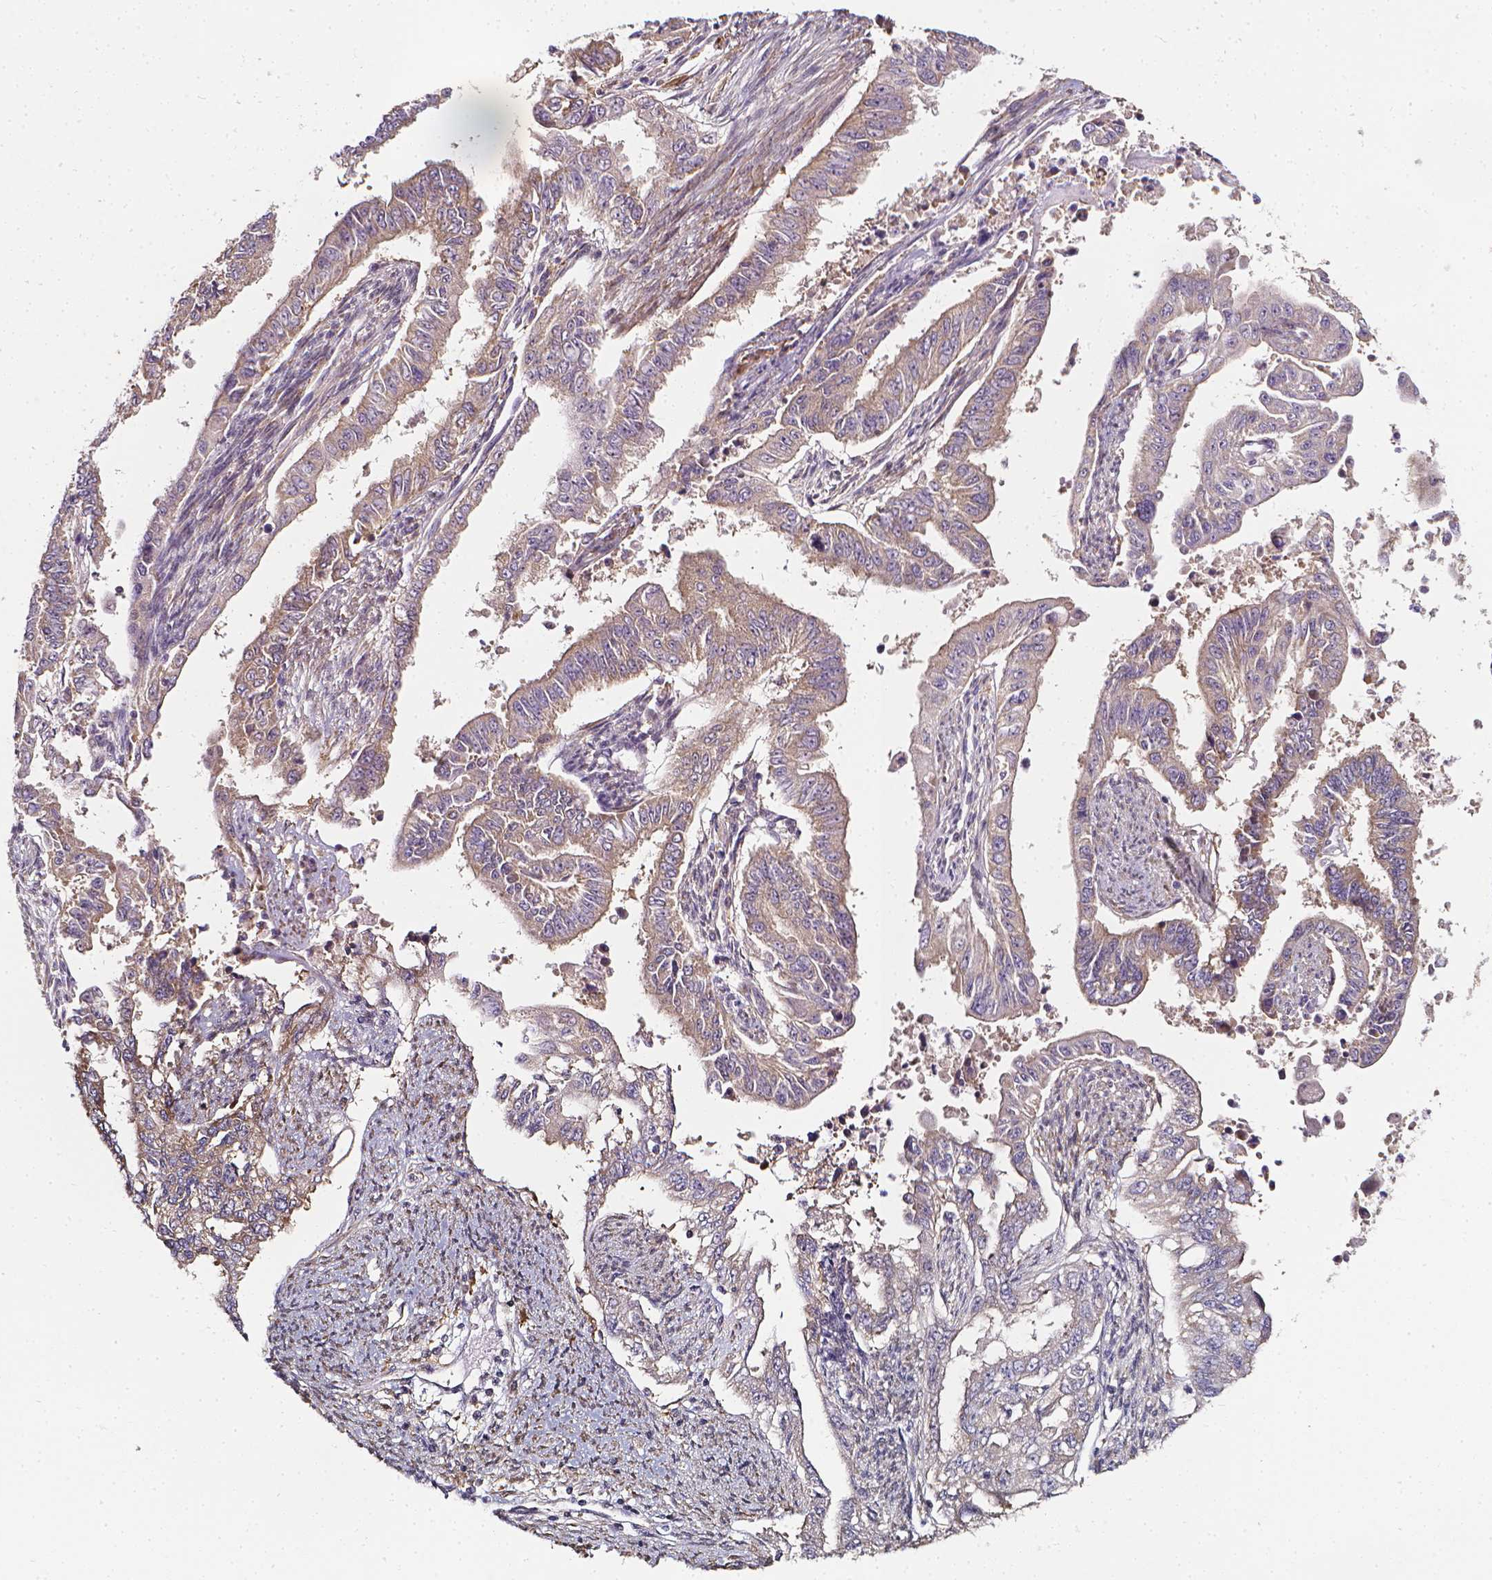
{"staining": {"intensity": "weak", "quantity": "25%-75%", "location": "cytoplasmic/membranous"}, "tissue": "endometrial cancer", "cell_type": "Tumor cells", "image_type": "cancer", "snomed": [{"axis": "morphology", "description": "Adenocarcinoma, NOS"}, {"axis": "topography", "description": "Uterus"}], "caption": "The immunohistochemical stain labels weak cytoplasmic/membranous positivity in tumor cells of endometrial adenocarcinoma tissue.", "gene": "PRAG1", "patient": {"sex": "female", "age": 59}}